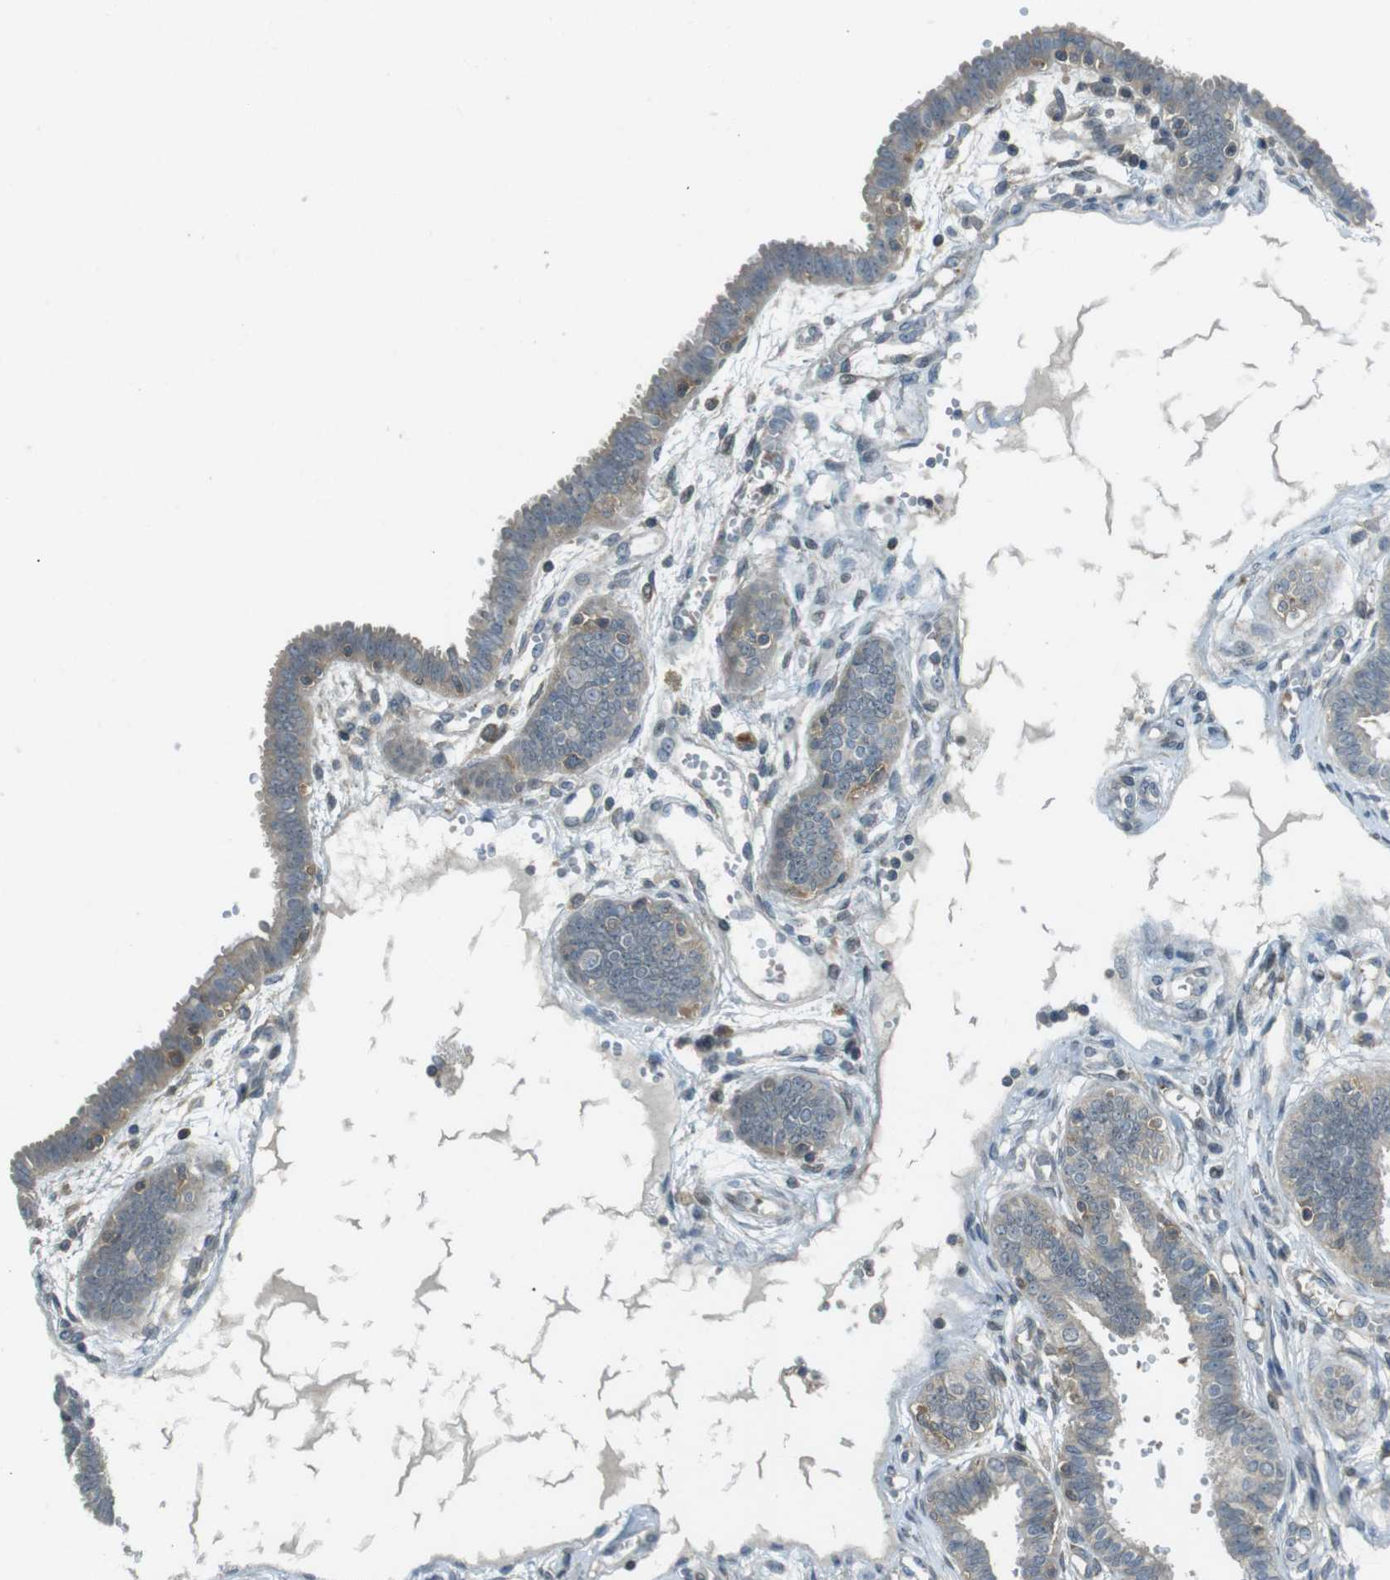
{"staining": {"intensity": "moderate", "quantity": "<25%", "location": "cytoplasmic/membranous"}, "tissue": "fallopian tube", "cell_type": "Glandular cells", "image_type": "normal", "snomed": [{"axis": "morphology", "description": "Normal tissue, NOS"}, {"axis": "topography", "description": "Fallopian tube"}], "caption": "Protein staining shows moderate cytoplasmic/membranous positivity in about <25% of glandular cells in benign fallopian tube. The staining was performed using DAB (3,3'-diaminobenzidine) to visualize the protein expression in brown, while the nuclei were stained in blue with hematoxylin (Magnification: 20x).", "gene": "ZYX", "patient": {"sex": "female", "age": 32}}